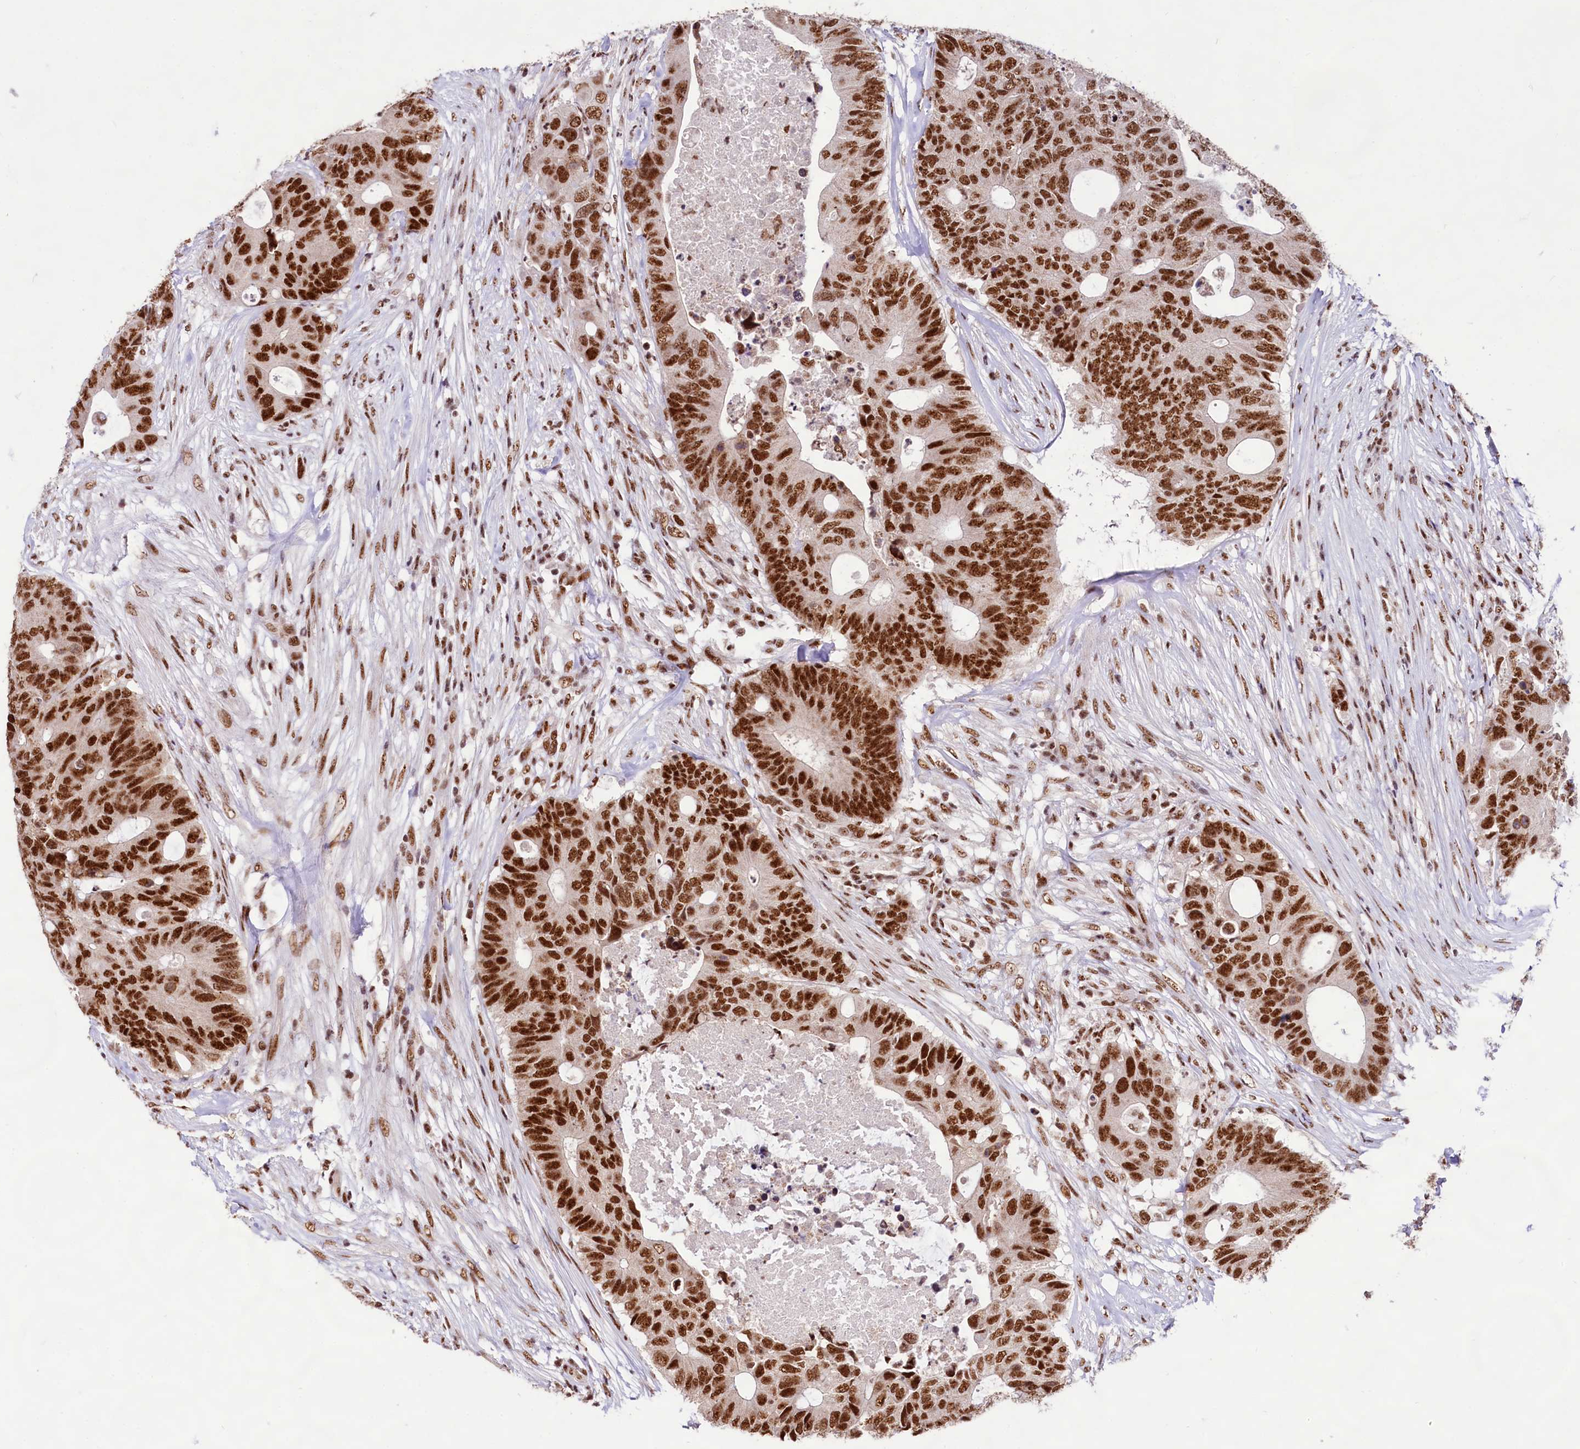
{"staining": {"intensity": "strong", "quantity": ">75%", "location": "nuclear"}, "tissue": "colorectal cancer", "cell_type": "Tumor cells", "image_type": "cancer", "snomed": [{"axis": "morphology", "description": "Adenocarcinoma, NOS"}, {"axis": "topography", "description": "Colon"}], "caption": "Immunohistochemical staining of human colorectal adenocarcinoma displays high levels of strong nuclear protein positivity in approximately >75% of tumor cells.", "gene": "HIRA", "patient": {"sex": "male", "age": 71}}